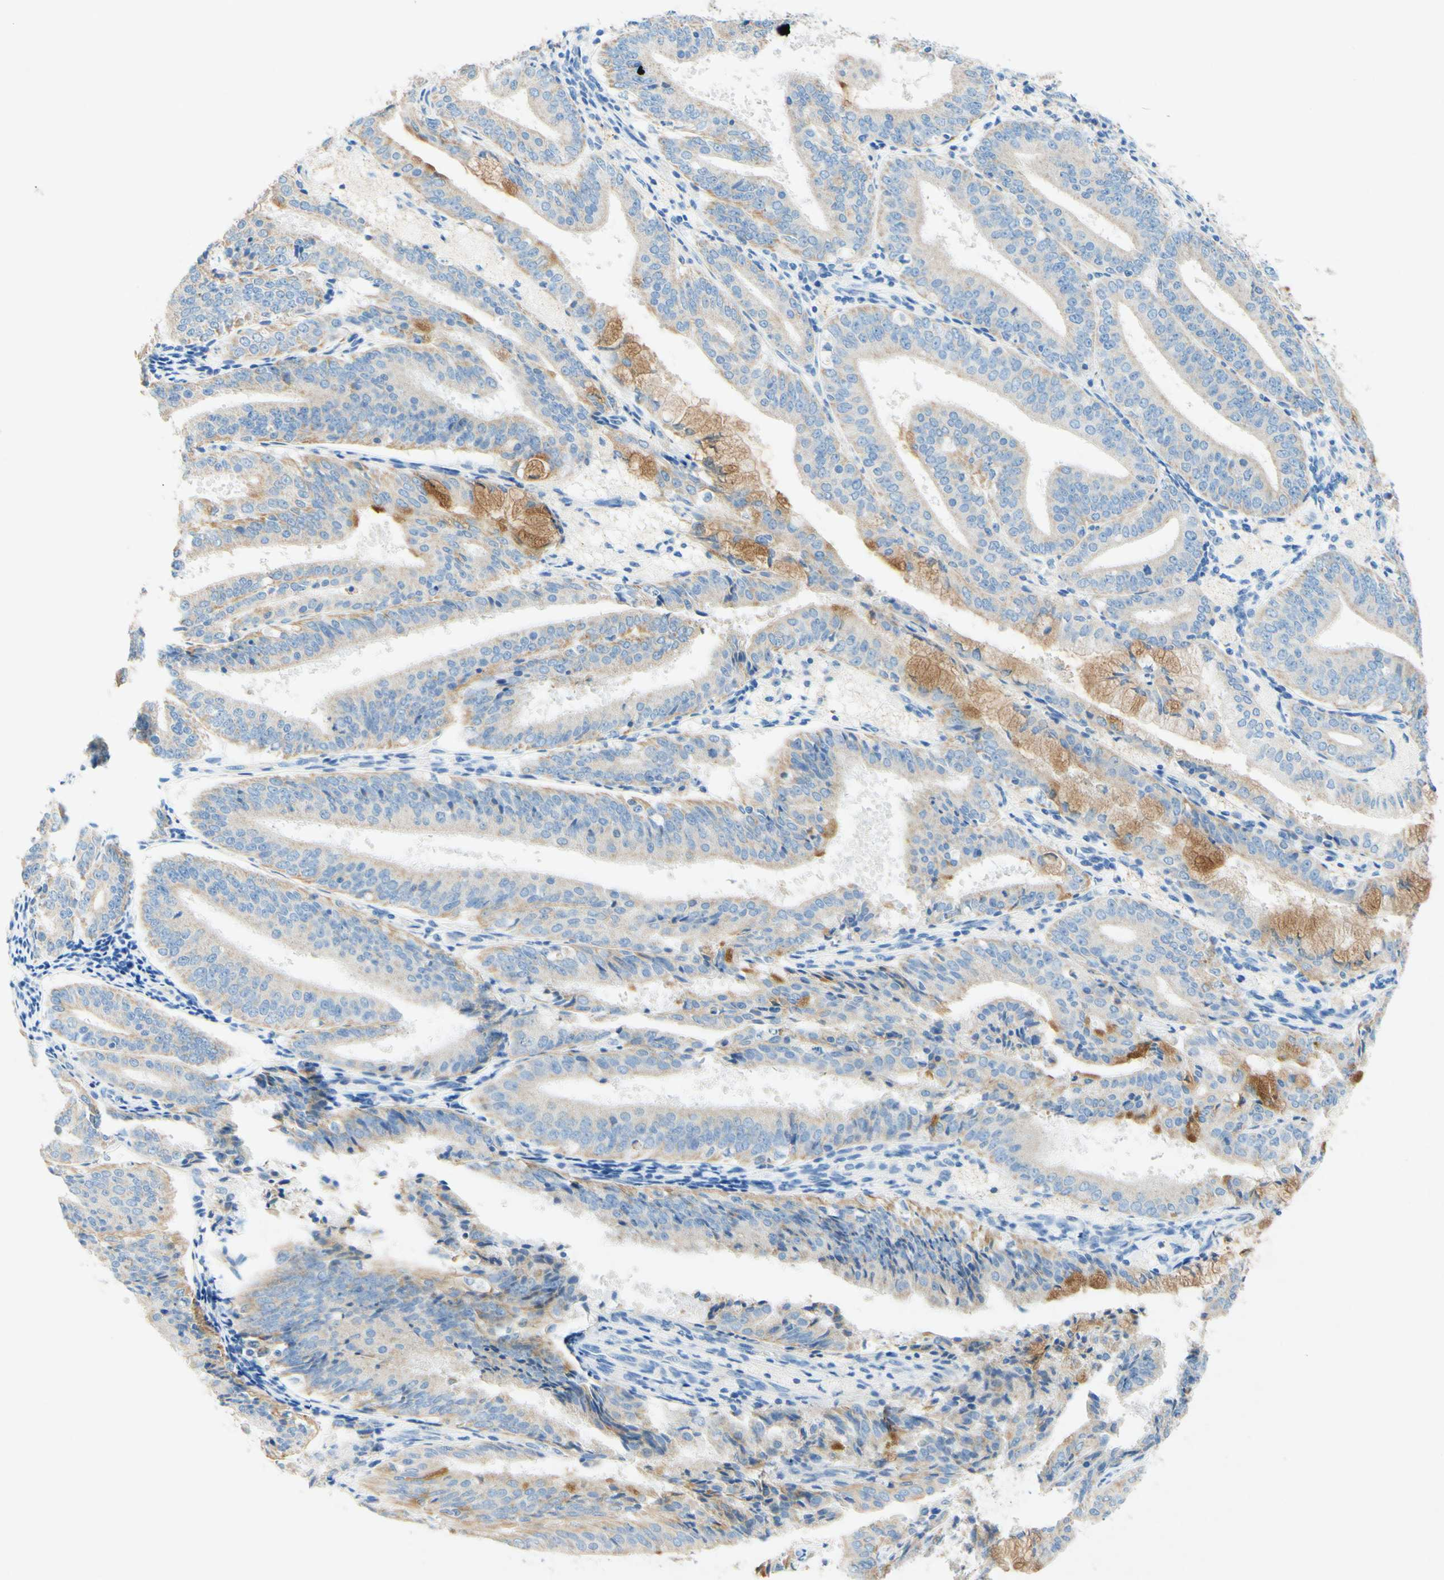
{"staining": {"intensity": "weak", "quantity": "25%-75%", "location": "cytoplasmic/membranous"}, "tissue": "endometrial cancer", "cell_type": "Tumor cells", "image_type": "cancer", "snomed": [{"axis": "morphology", "description": "Adenocarcinoma, NOS"}, {"axis": "topography", "description": "Endometrium"}], "caption": "Tumor cells show weak cytoplasmic/membranous expression in about 25%-75% of cells in adenocarcinoma (endometrial).", "gene": "SLC46A1", "patient": {"sex": "female", "age": 63}}